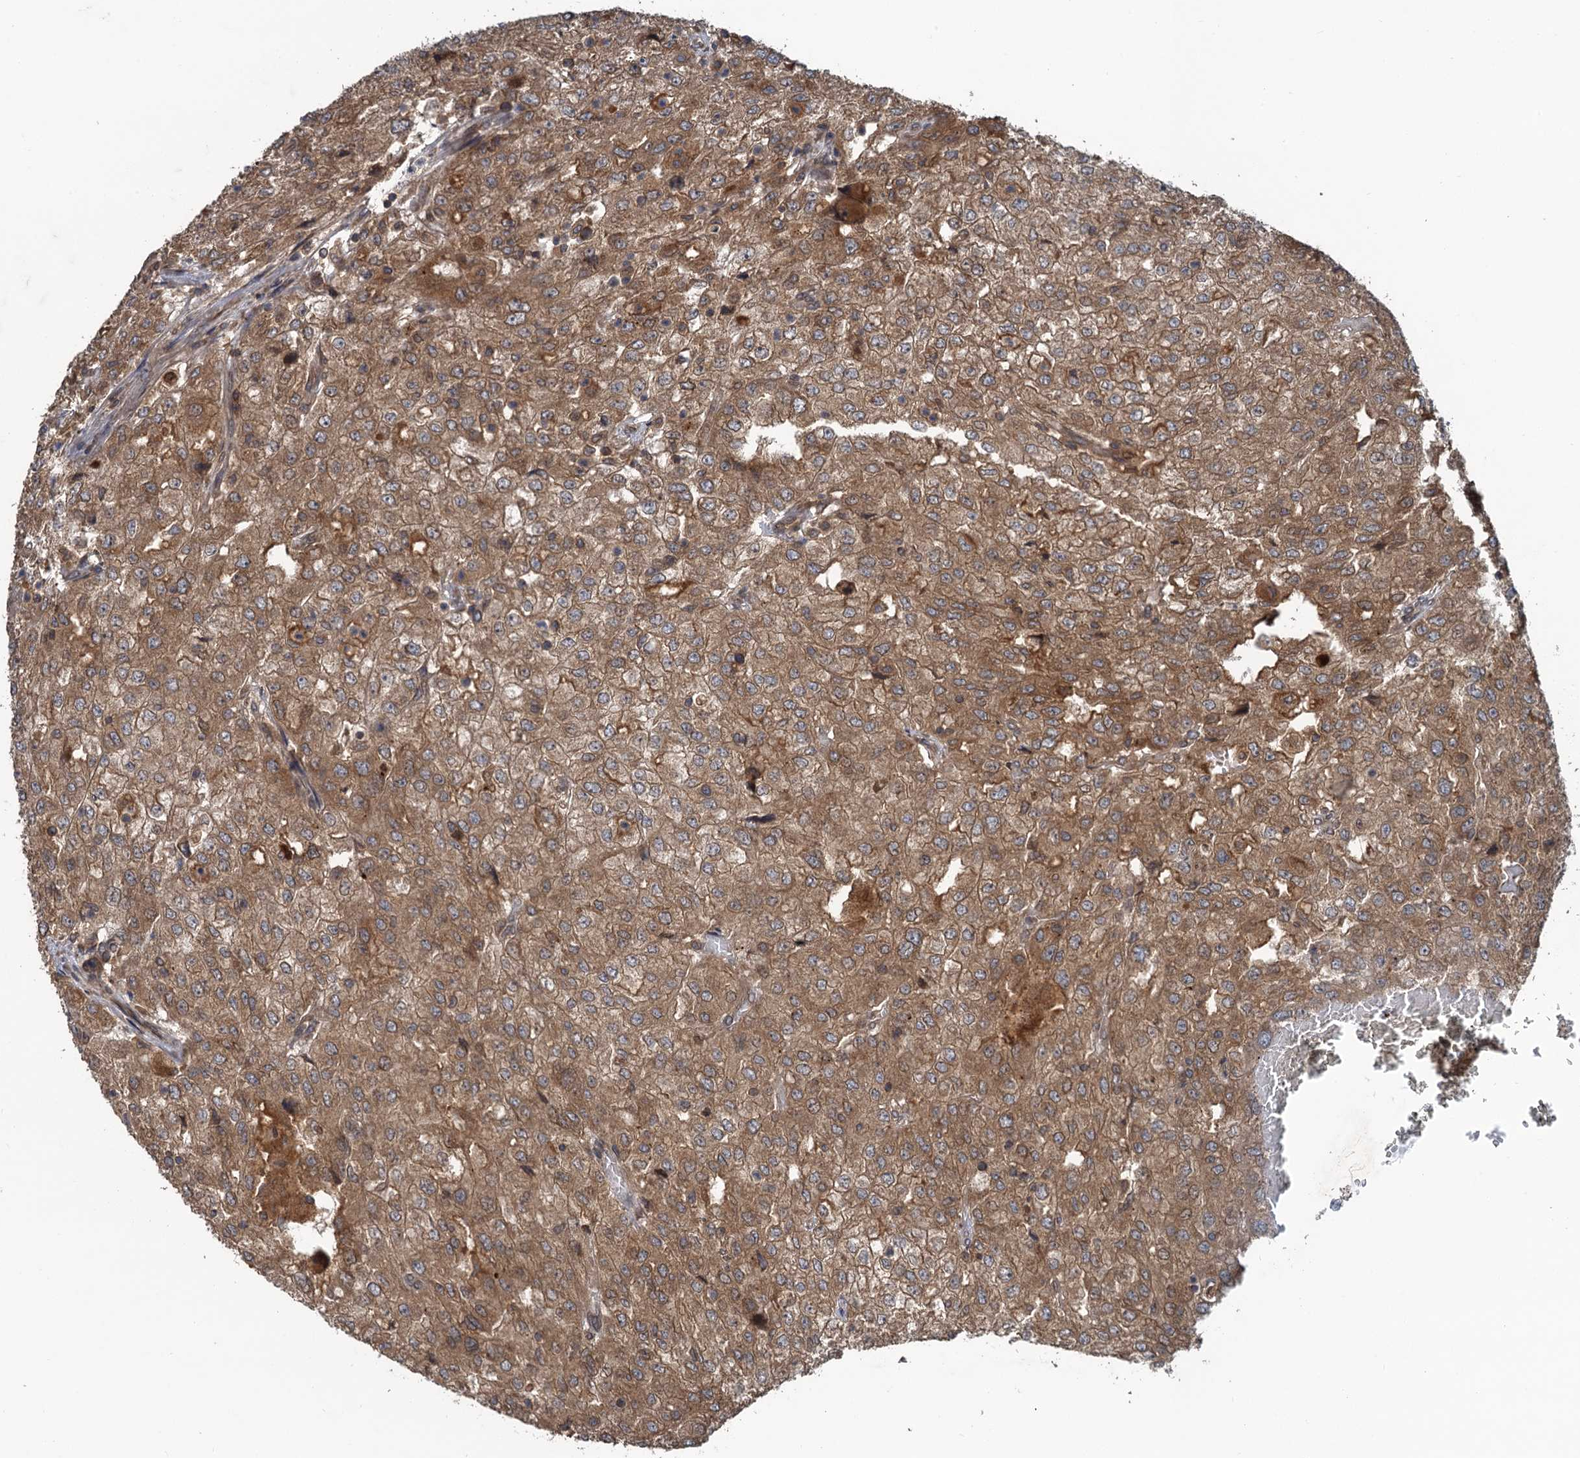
{"staining": {"intensity": "moderate", "quantity": ">75%", "location": "cytoplasmic/membranous"}, "tissue": "renal cancer", "cell_type": "Tumor cells", "image_type": "cancer", "snomed": [{"axis": "morphology", "description": "Adenocarcinoma, NOS"}, {"axis": "topography", "description": "Kidney"}], "caption": "Immunohistochemical staining of renal cancer (adenocarcinoma) demonstrates moderate cytoplasmic/membranous protein expression in approximately >75% of tumor cells.", "gene": "GLE1", "patient": {"sex": "female", "age": 54}}